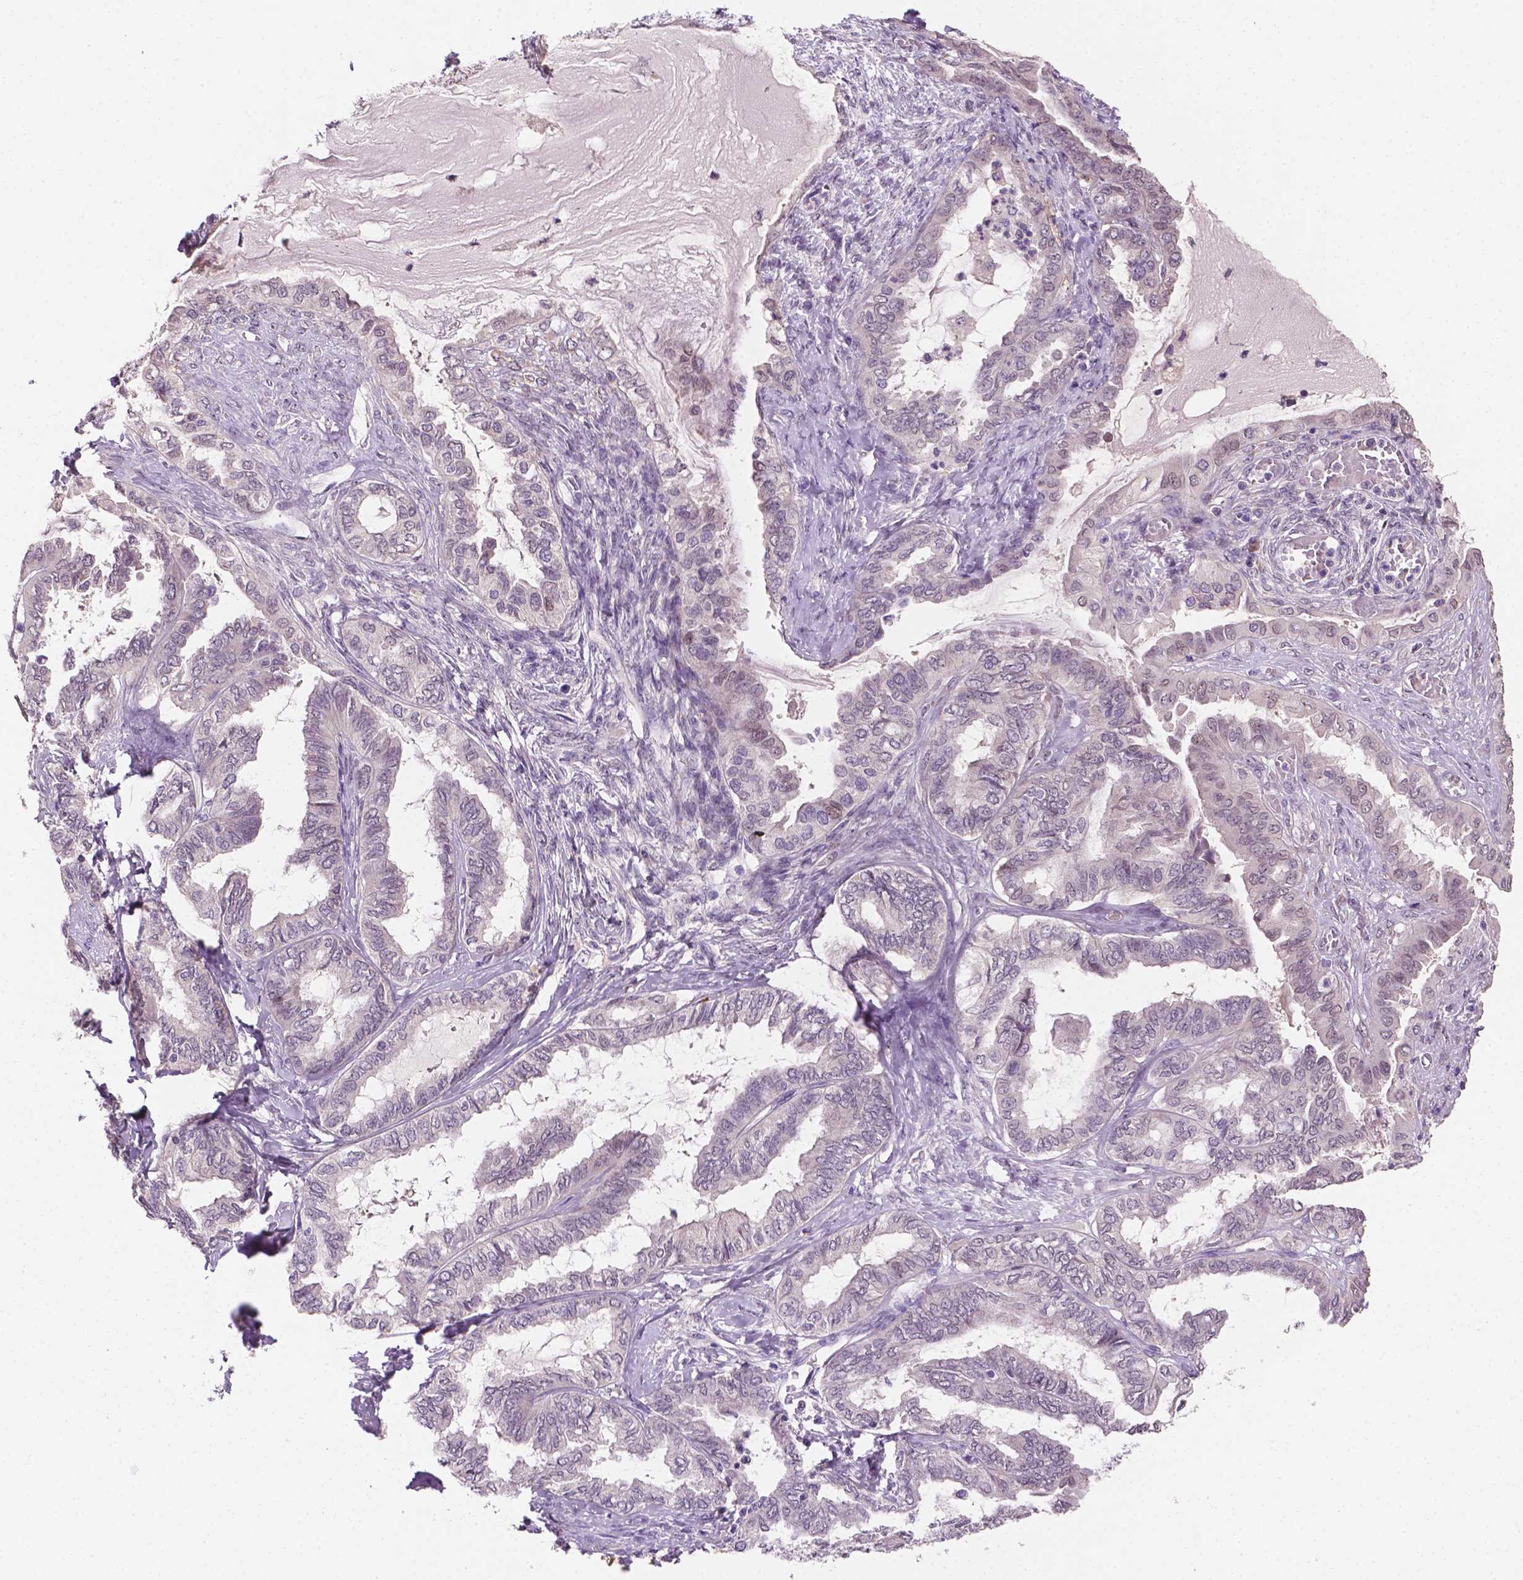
{"staining": {"intensity": "negative", "quantity": "none", "location": "none"}, "tissue": "ovarian cancer", "cell_type": "Tumor cells", "image_type": "cancer", "snomed": [{"axis": "morphology", "description": "Carcinoma, endometroid"}, {"axis": "topography", "description": "Ovary"}], "caption": "Immunohistochemistry photomicrograph of neoplastic tissue: ovarian cancer (endometroid carcinoma) stained with DAB (3,3'-diaminobenzidine) reveals no significant protein positivity in tumor cells.", "gene": "MROH6", "patient": {"sex": "female", "age": 70}}